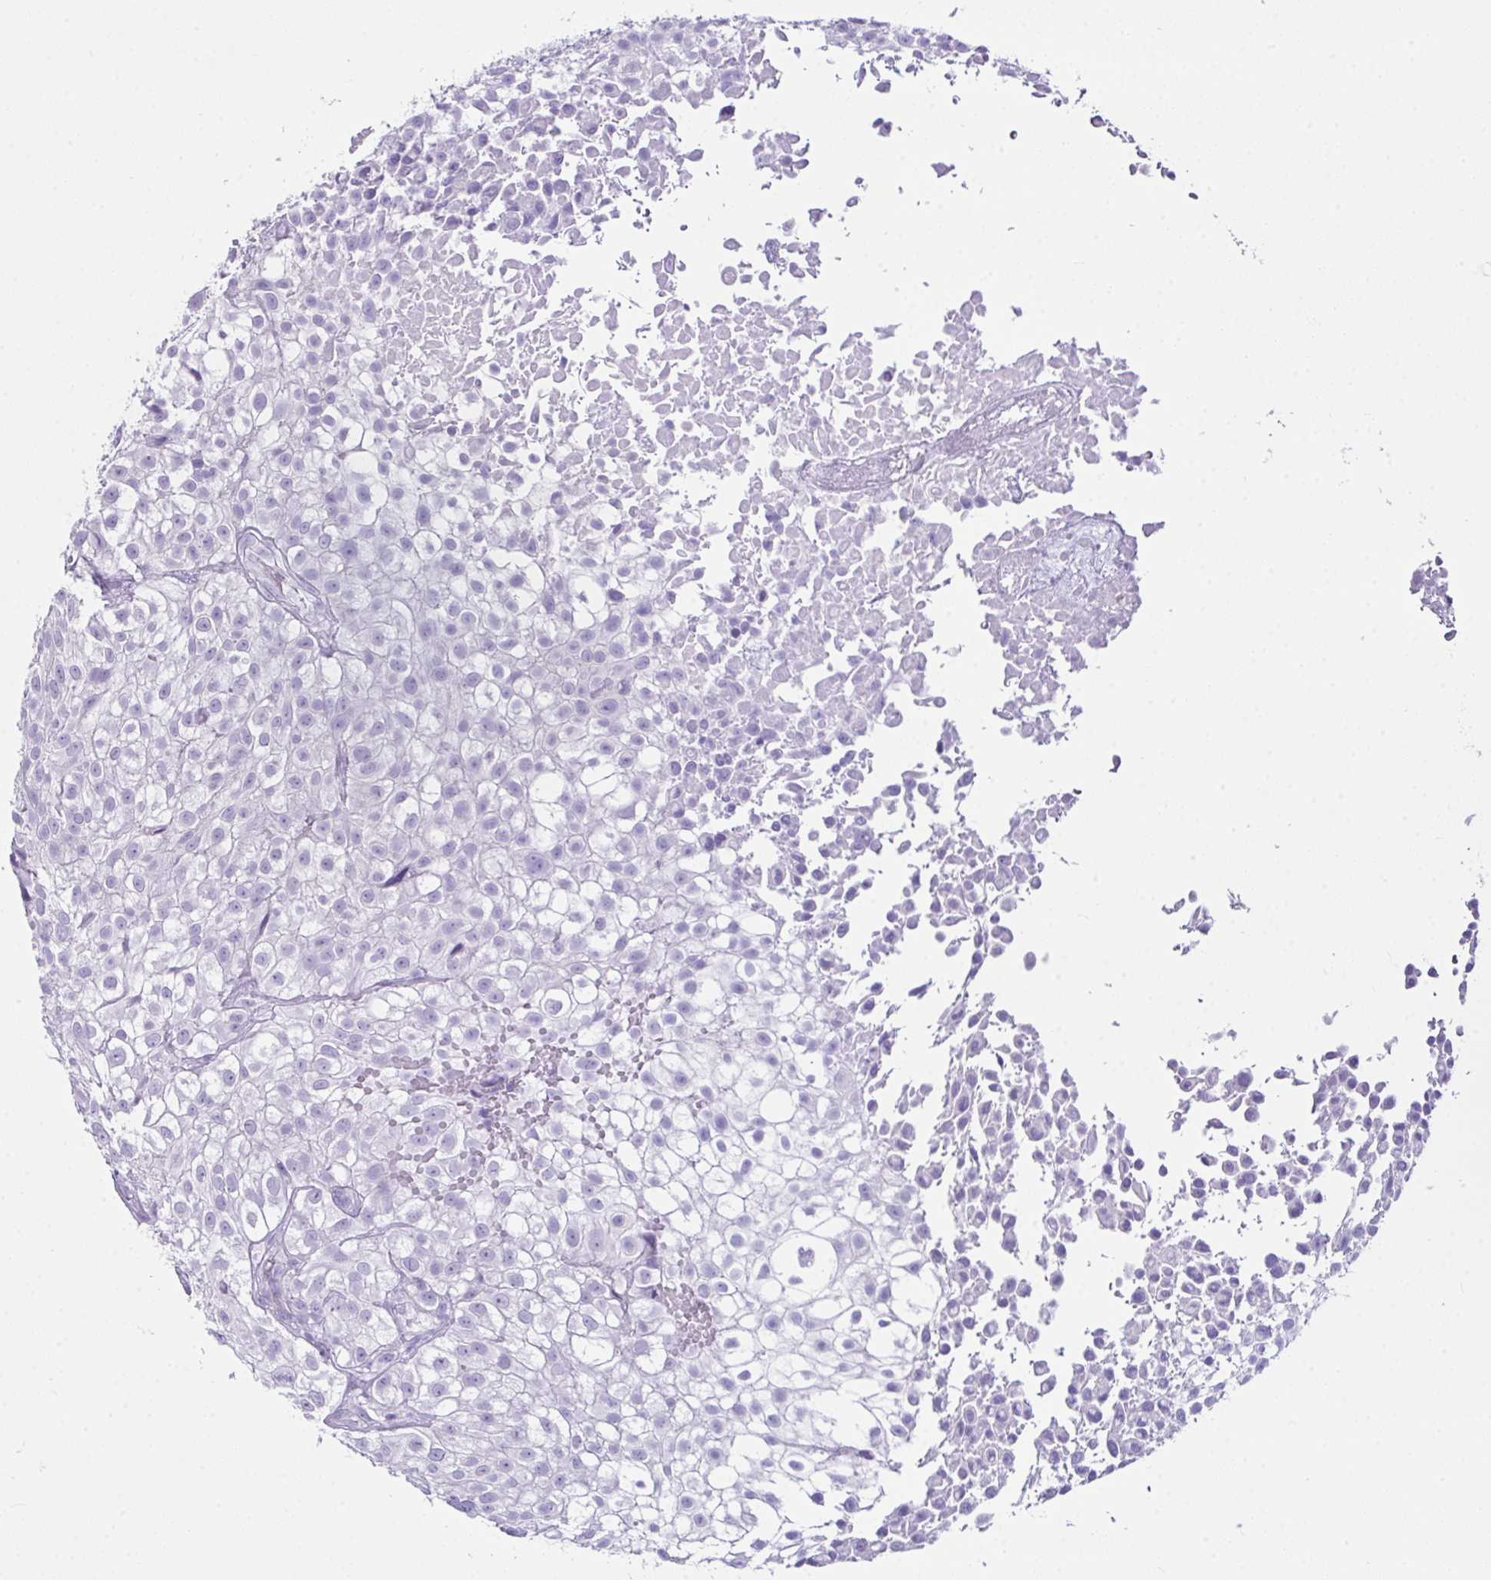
{"staining": {"intensity": "negative", "quantity": "none", "location": "none"}, "tissue": "urothelial cancer", "cell_type": "Tumor cells", "image_type": "cancer", "snomed": [{"axis": "morphology", "description": "Urothelial carcinoma, High grade"}, {"axis": "topography", "description": "Urinary bladder"}], "caption": "This is an immunohistochemistry histopathology image of urothelial carcinoma (high-grade). There is no expression in tumor cells.", "gene": "LGALS4", "patient": {"sex": "male", "age": 56}}